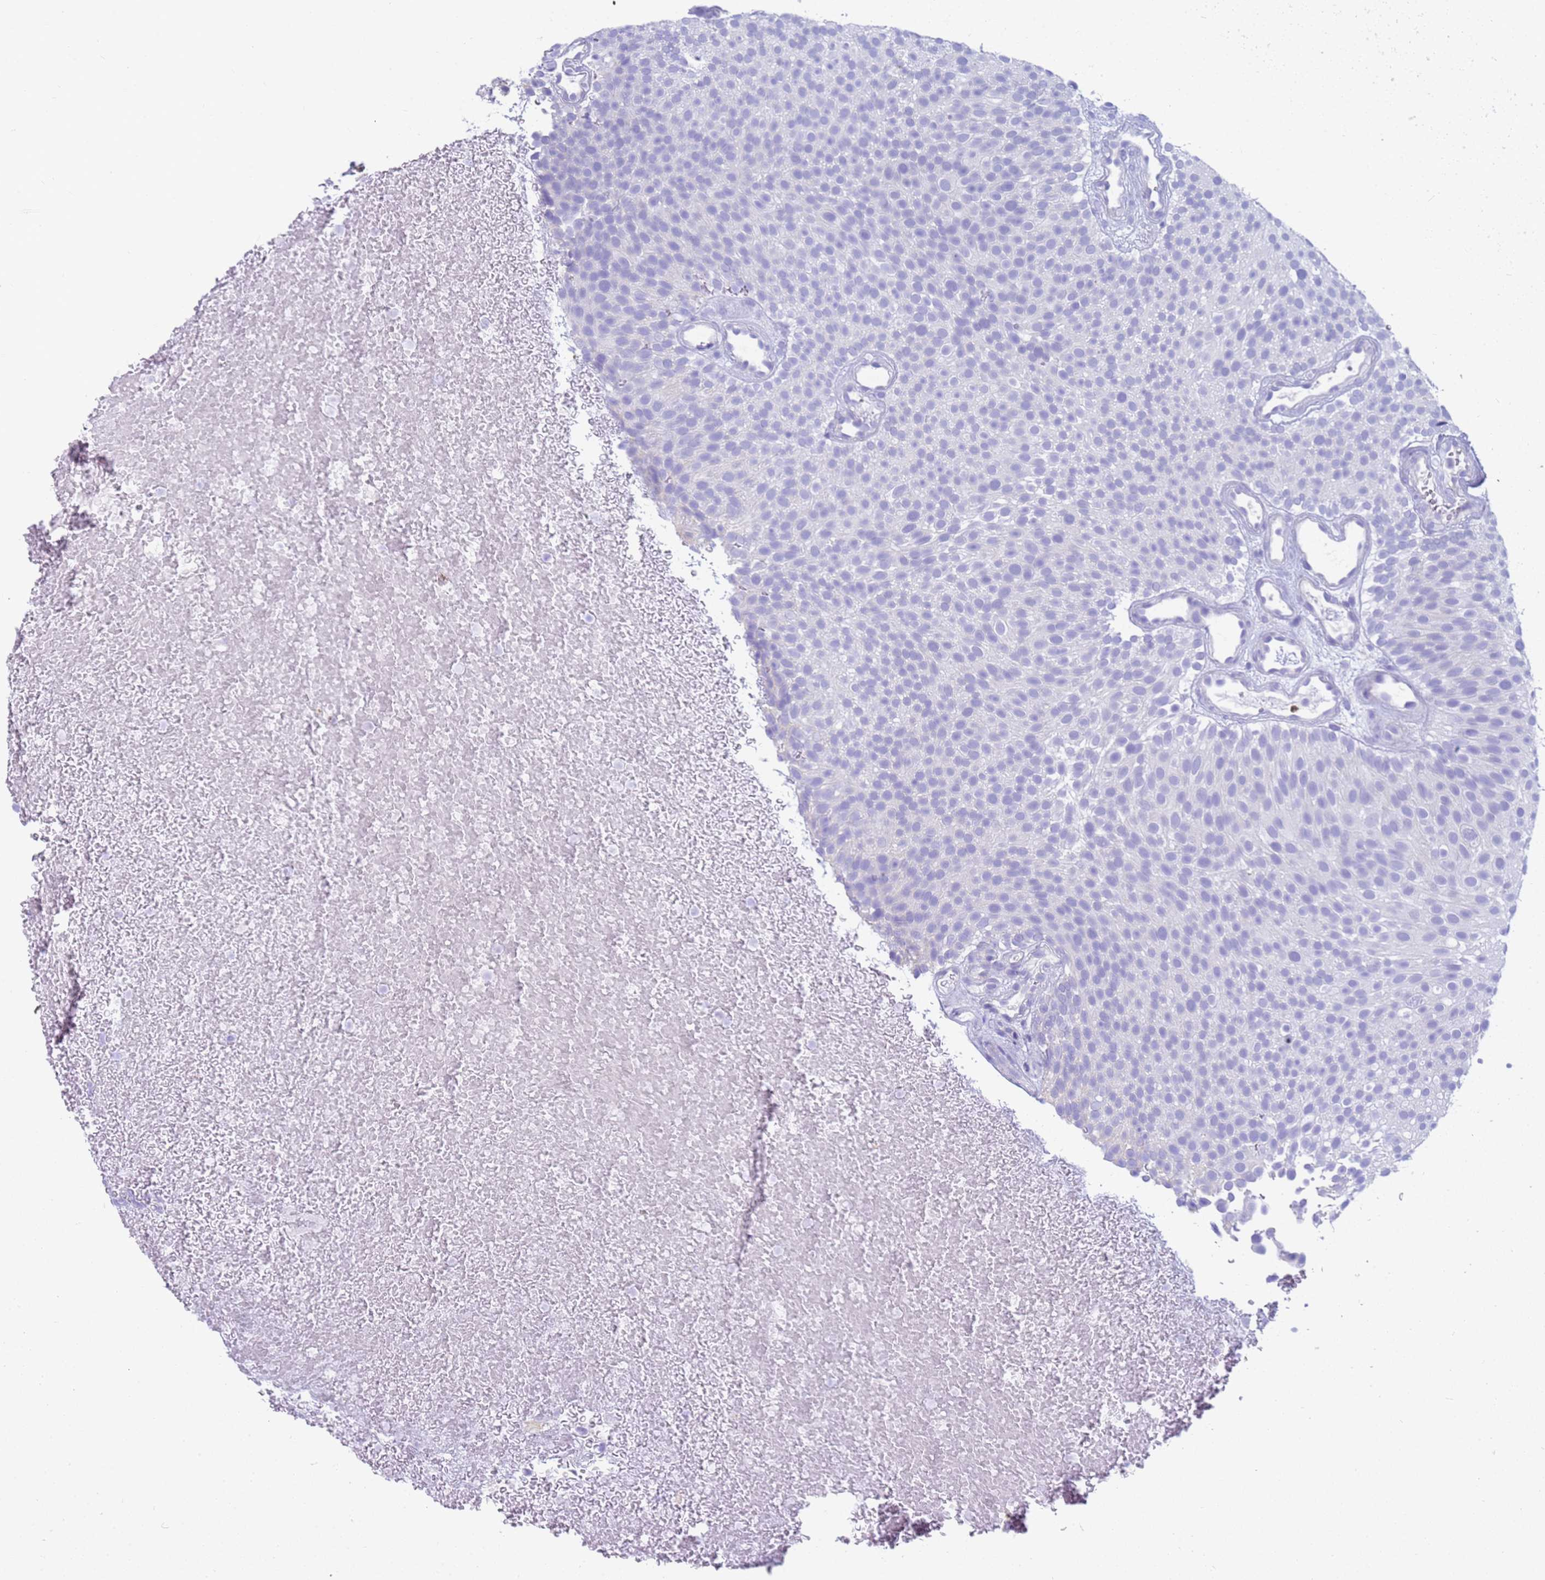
{"staining": {"intensity": "negative", "quantity": "none", "location": "none"}, "tissue": "urothelial cancer", "cell_type": "Tumor cells", "image_type": "cancer", "snomed": [{"axis": "morphology", "description": "Urothelial carcinoma, Low grade"}, {"axis": "topography", "description": "Urinary bladder"}], "caption": "Low-grade urothelial carcinoma stained for a protein using IHC reveals no expression tumor cells.", "gene": "RNASE2", "patient": {"sex": "male", "age": 78}}